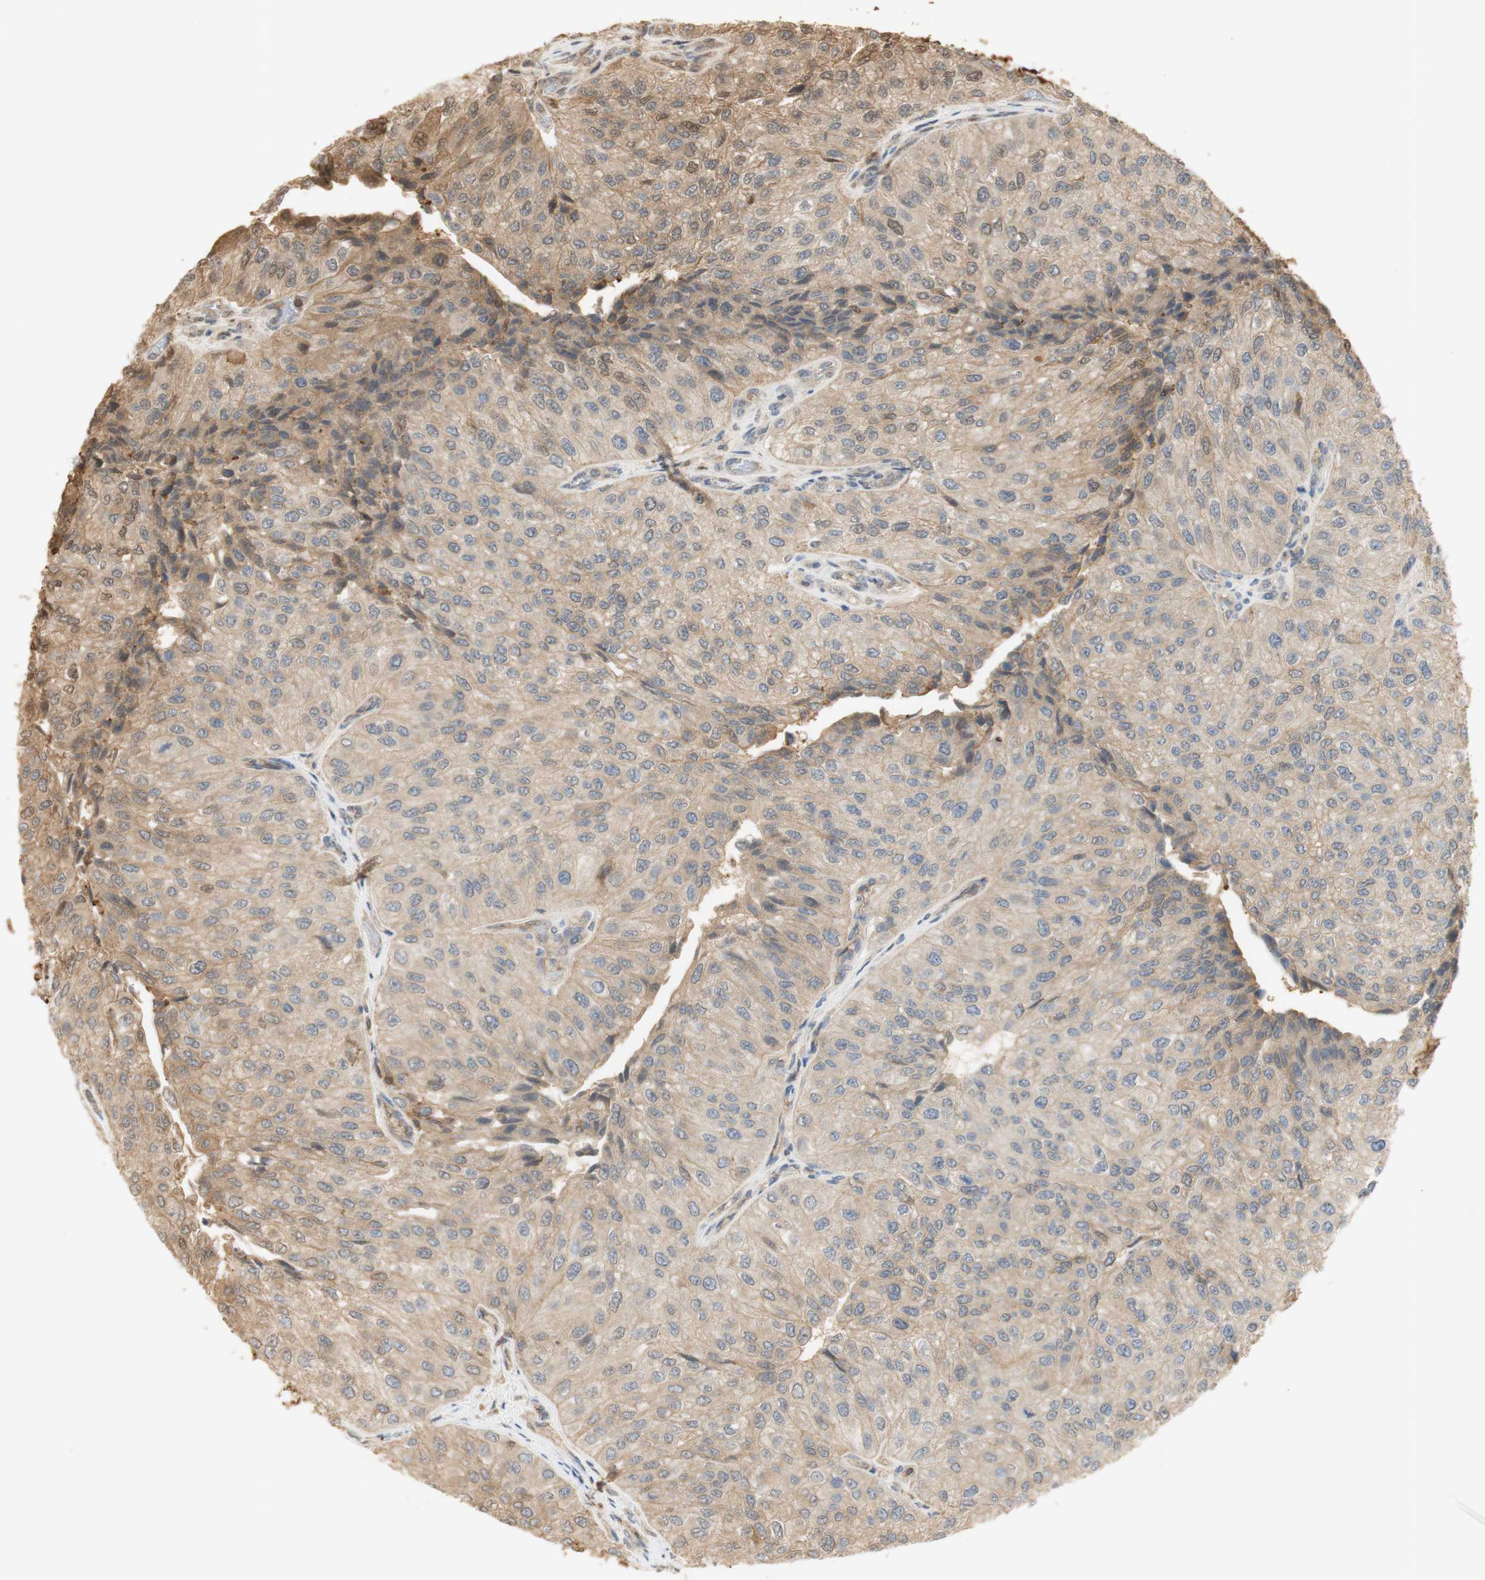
{"staining": {"intensity": "moderate", "quantity": "<25%", "location": "cytoplasmic/membranous,nuclear"}, "tissue": "urothelial cancer", "cell_type": "Tumor cells", "image_type": "cancer", "snomed": [{"axis": "morphology", "description": "Urothelial carcinoma, High grade"}, {"axis": "topography", "description": "Kidney"}, {"axis": "topography", "description": "Urinary bladder"}], "caption": "A brown stain labels moderate cytoplasmic/membranous and nuclear staining of a protein in human urothelial carcinoma (high-grade) tumor cells. (Brightfield microscopy of DAB IHC at high magnification).", "gene": "NAP1L4", "patient": {"sex": "male", "age": 77}}